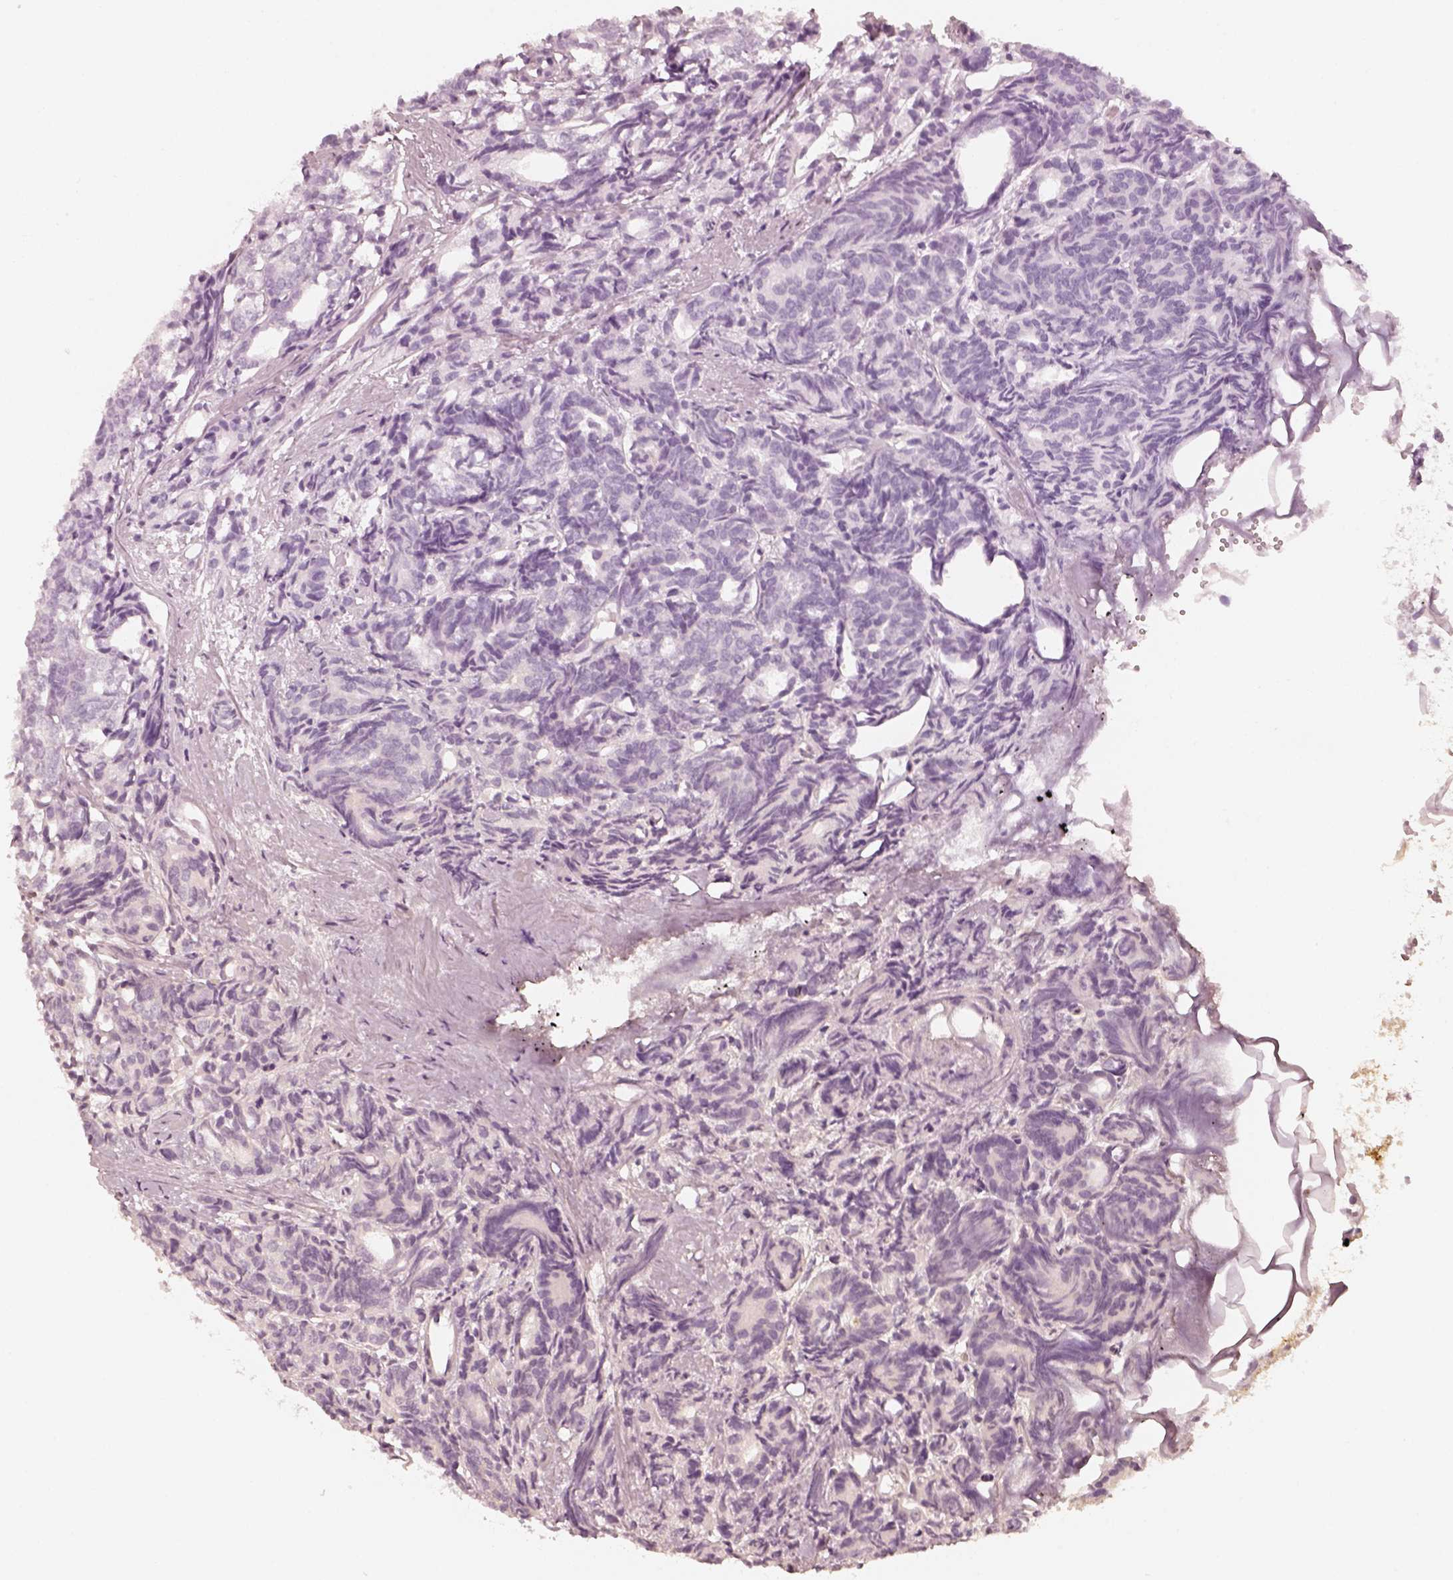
{"staining": {"intensity": "negative", "quantity": "none", "location": "none"}, "tissue": "prostate cancer", "cell_type": "Tumor cells", "image_type": "cancer", "snomed": [{"axis": "morphology", "description": "Adenocarcinoma, High grade"}, {"axis": "topography", "description": "Prostate"}], "caption": "An immunohistochemistry (IHC) histopathology image of prostate cancer is shown. There is no staining in tumor cells of prostate cancer.", "gene": "FSCN1", "patient": {"sex": "male", "age": 53}}